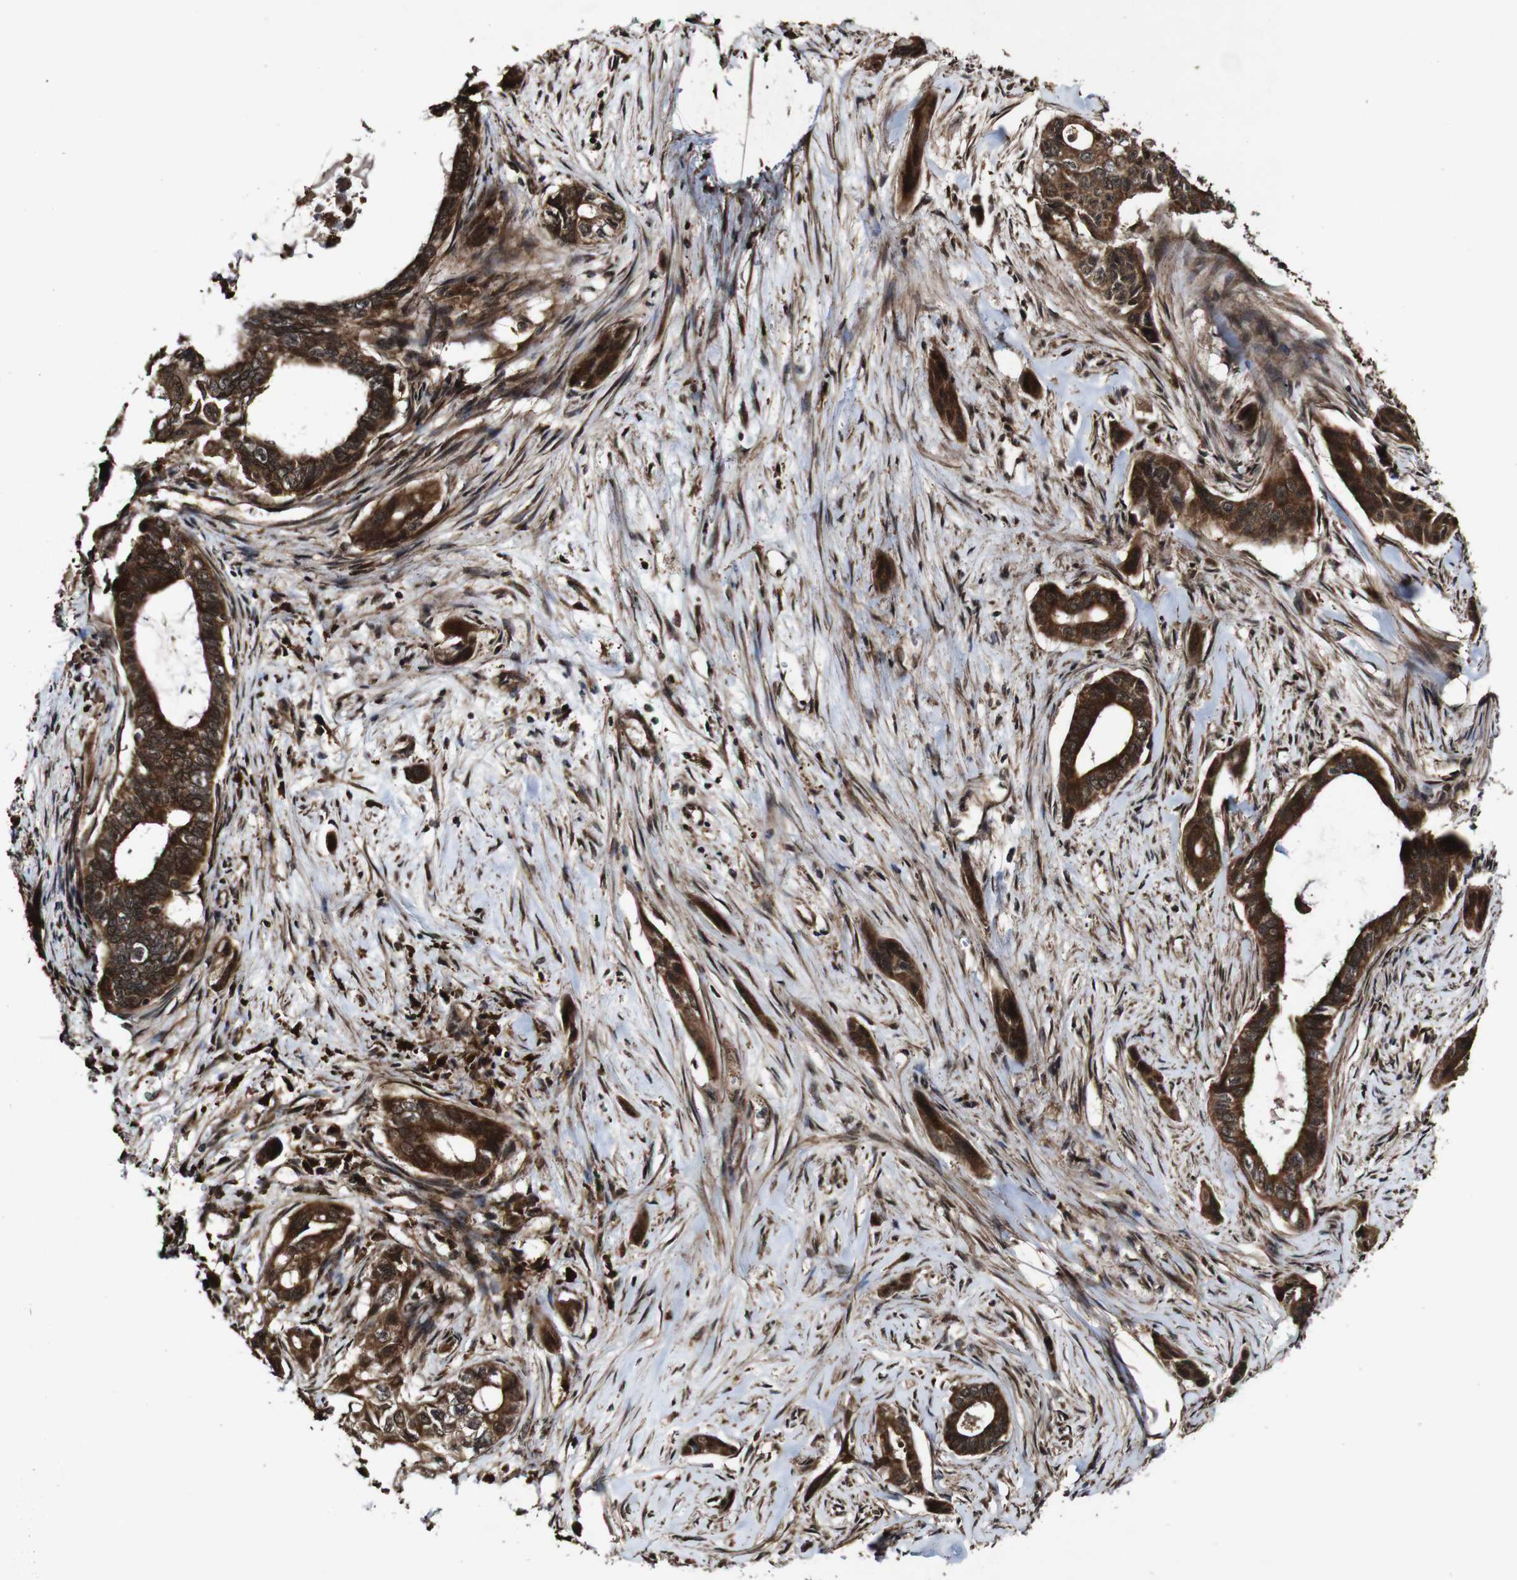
{"staining": {"intensity": "strong", "quantity": ">75%", "location": "cytoplasmic/membranous,nuclear"}, "tissue": "pancreatic cancer", "cell_type": "Tumor cells", "image_type": "cancer", "snomed": [{"axis": "morphology", "description": "Adenocarcinoma, NOS"}, {"axis": "topography", "description": "Pancreas"}], "caption": "Protein expression analysis of human pancreatic cancer reveals strong cytoplasmic/membranous and nuclear staining in about >75% of tumor cells. Immunohistochemistry stains the protein of interest in brown and the nuclei are stained blue.", "gene": "BTN3A3", "patient": {"sex": "male", "age": 73}}